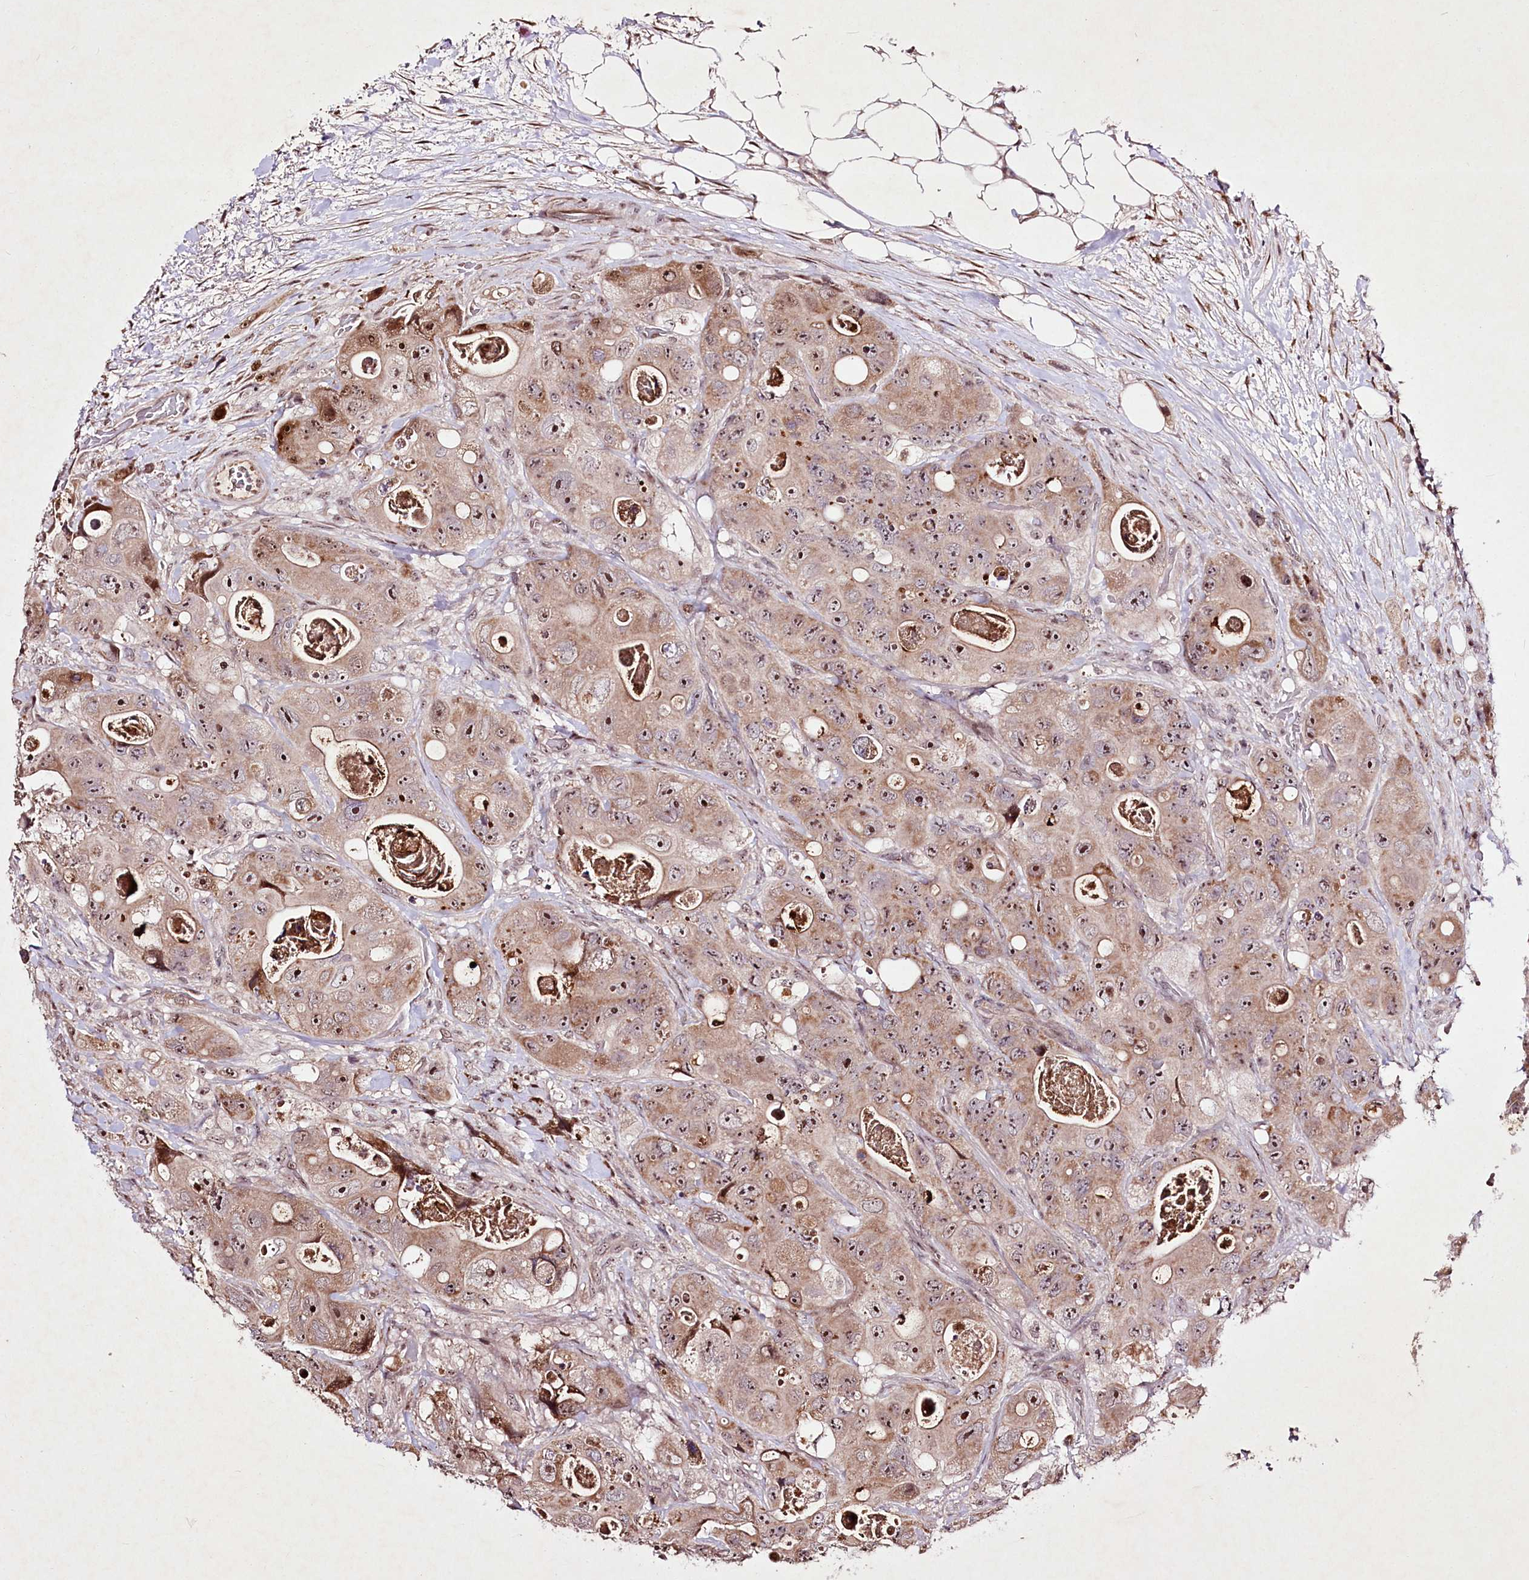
{"staining": {"intensity": "moderate", "quantity": ">75%", "location": "cytoplasmic/membranous,nuclear"}, "tissue": "colorectal cancer", "cell_type": "Tumor cells", "image_type": "cancer", "snomed": [{"axis": "morphology", "description": "Adenocarcinoma, NOS"}, {"axis": "topography", "description": "Colon"}], "caption": "Immunohistochemical staining of human colorectal cancer demonstrates moderate cytoplasmic/membranous and nuclear protein positivity in approximately >75% of tumor cells.", "gene": "DMP1", "patient": {"sex": "female", "age": 46}}